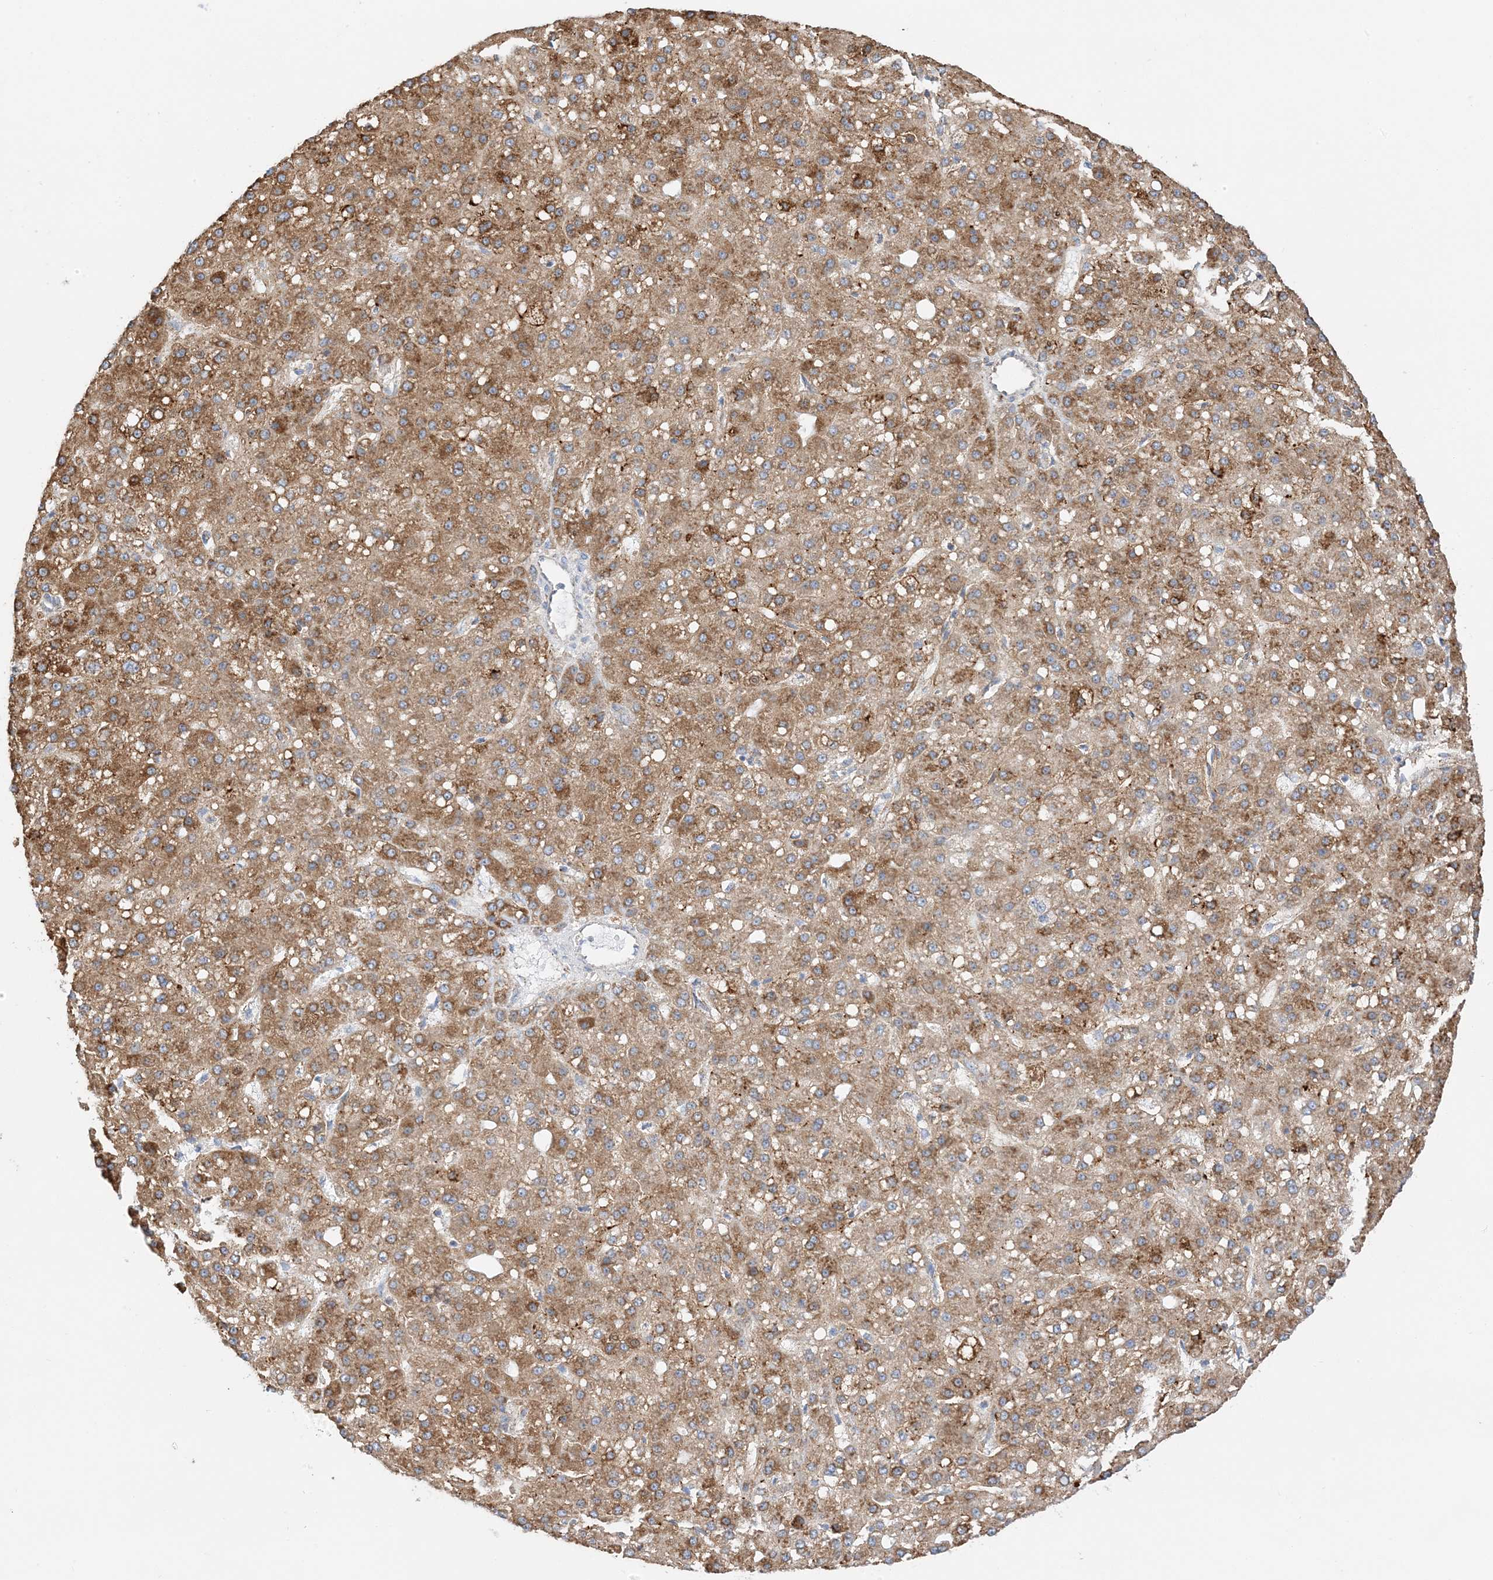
{"staining": {"intensity": "strong", "quantity": ">75%", "location": "cytoplasmic/membranous"}, "tissue": "liver cancer", "cell_type": "Tumor cells", "image_type": "cancer", "snomed": [{"axis": "morphology", "description": "Carcinoma, Hepatocellular, NOS"}, {"axis": "topography", "description": "Liver"}], "caption": "An image of liver hepatocellular carcinoma stained for a protein demonstrates strong cytoplasmic/membranous brown staining in tumor cells.", "gene": "CAPN13", "patient": {"sex": "male", "age": 67}}